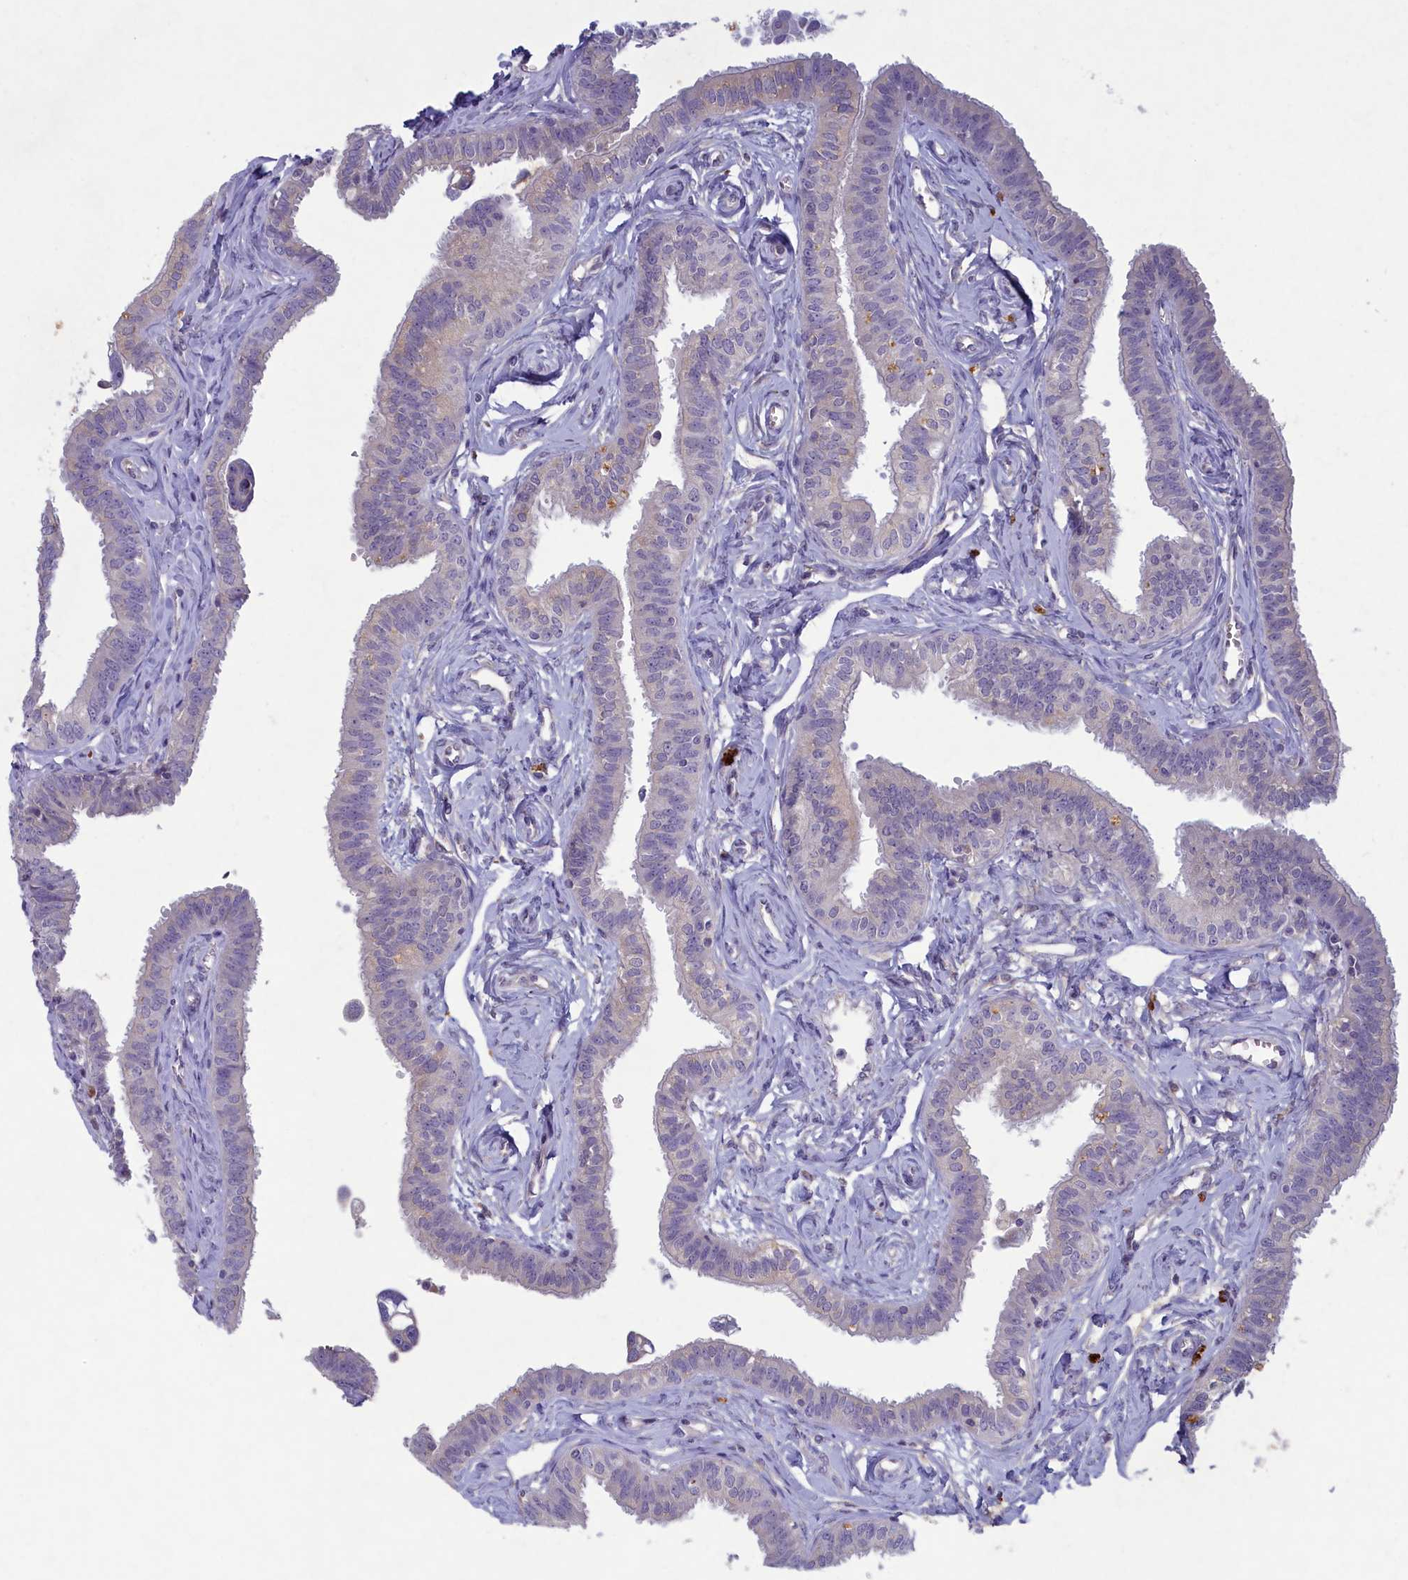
{"staining": {"intensity": "negative", "quantity": "none", "location": "none"}, "tissue": "fallopian tube", "cell_type": "Glandular cells", "image_type": "normal", "snomed": [{"axis": "morphology", "description": "Normal tissue, NOS"}, {"axis": "morphology", "description": "Carcinoma, NOS"}, {"axis": "topography", "description": "Fallopian tube"}, {"axis": "topography", "description": "Ovary"}], "caption": "DAB (3,3'-diaminobenzidine) immunohistochemical staining of normal fallopian tube demonstrates no significant staining in glandular cells.", "gene": "PLEKHG6", "patient": {"sex": "female", "age": 59}}